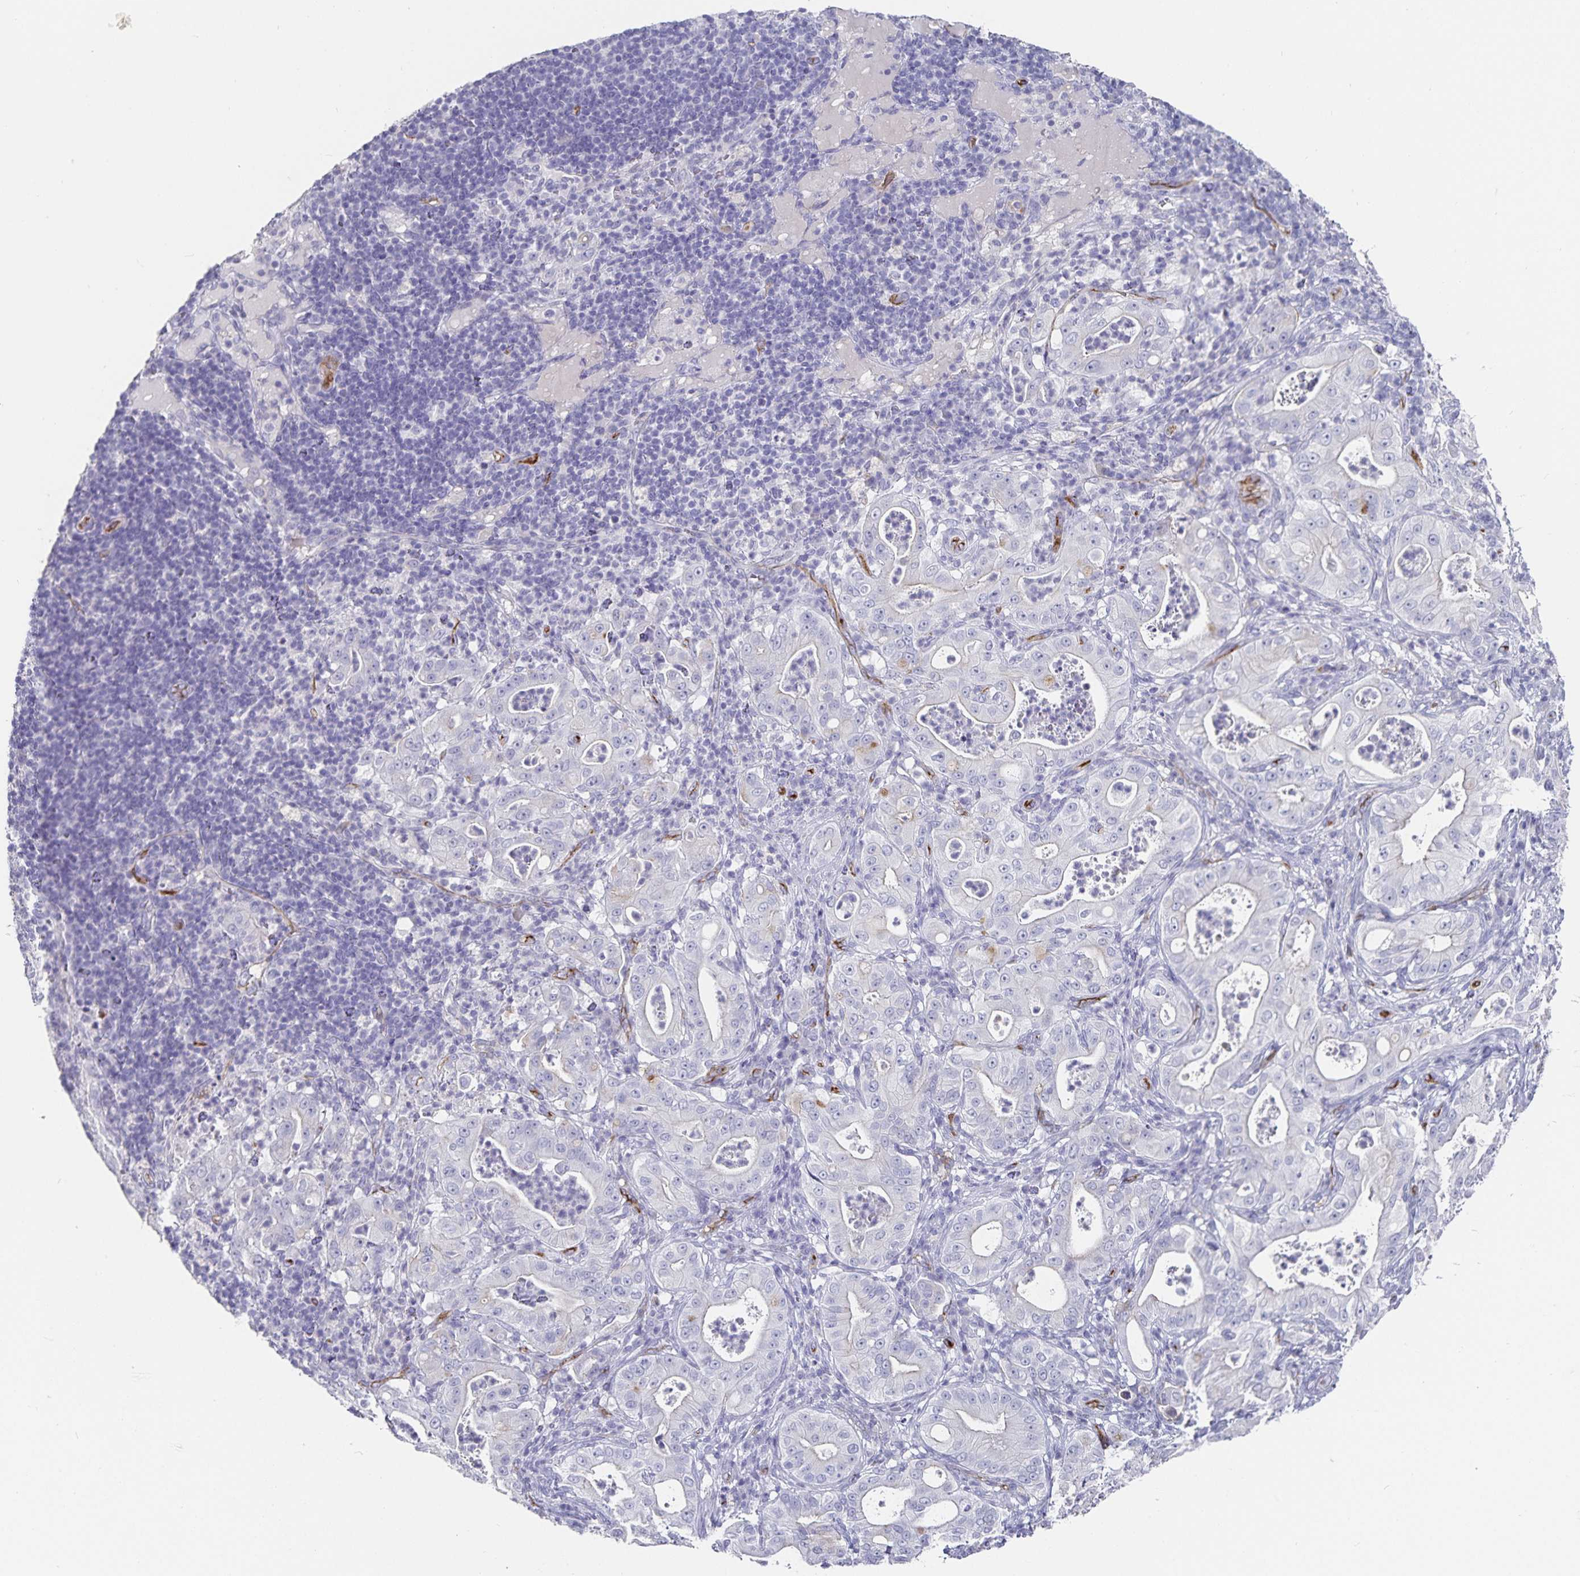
{"staining": {"intensity": "negative", "quantity": "none", "location": "none"}, "tissue": "pancreatic cancer", "cell_type": "Tumor cells", "image_type": "cancer", "snomed": [{"axis": "morphology", "description": "Adenocarcinoma, NOS"}, {"axis": "topography", "description": "Pancreas"}], "caption": "DAB immunohistochemical staining of human pancreatic cancer (adenocarcinoma) displays no significant expression in tumor cells. (DAB (3,3'-diaminobenzidine) immunohistochemistry, high magnification).", "gene": "PODXL", "patient": {"sex": "male", "age": 71}}